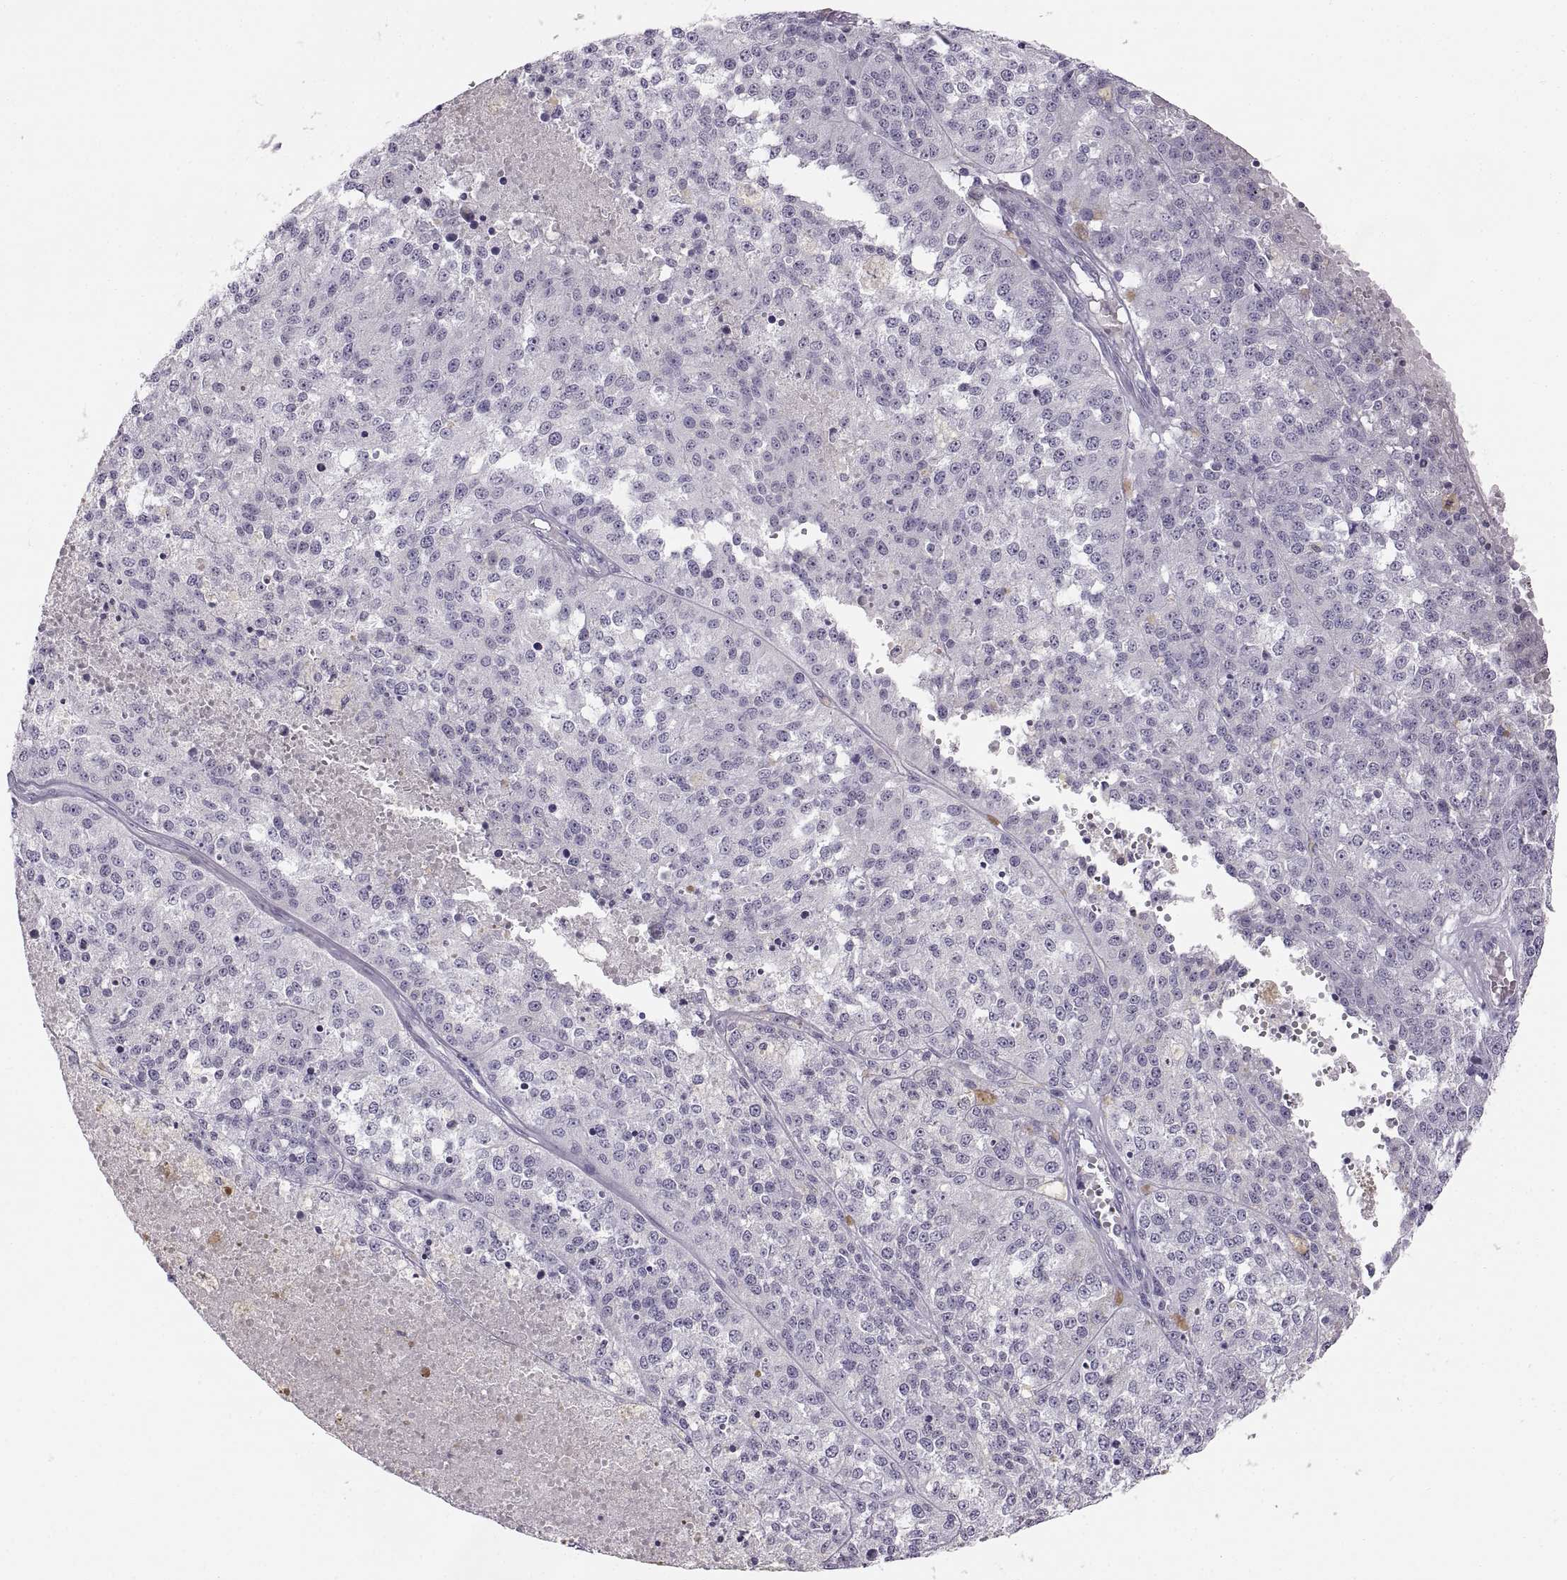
{"staining": {"intensity": "negative", "quantity": "none", "location": "none"}, "tissue": "melanoma", "cell_type": "Tumor cells", "image_type": "cancer", "snomed": [{"axis": "morphology", "description": "Malignant melanoma, Metastatic site"}, {"axis": "topography", "description": "Lymph node"}], "caption": "DAB immunohistochemical staining of human malignant melanoma (metastatic site) reveals no significant expression in tumor cells.", "gene": "C3orf22", "patient": {"sex": "female", "age": 64}}